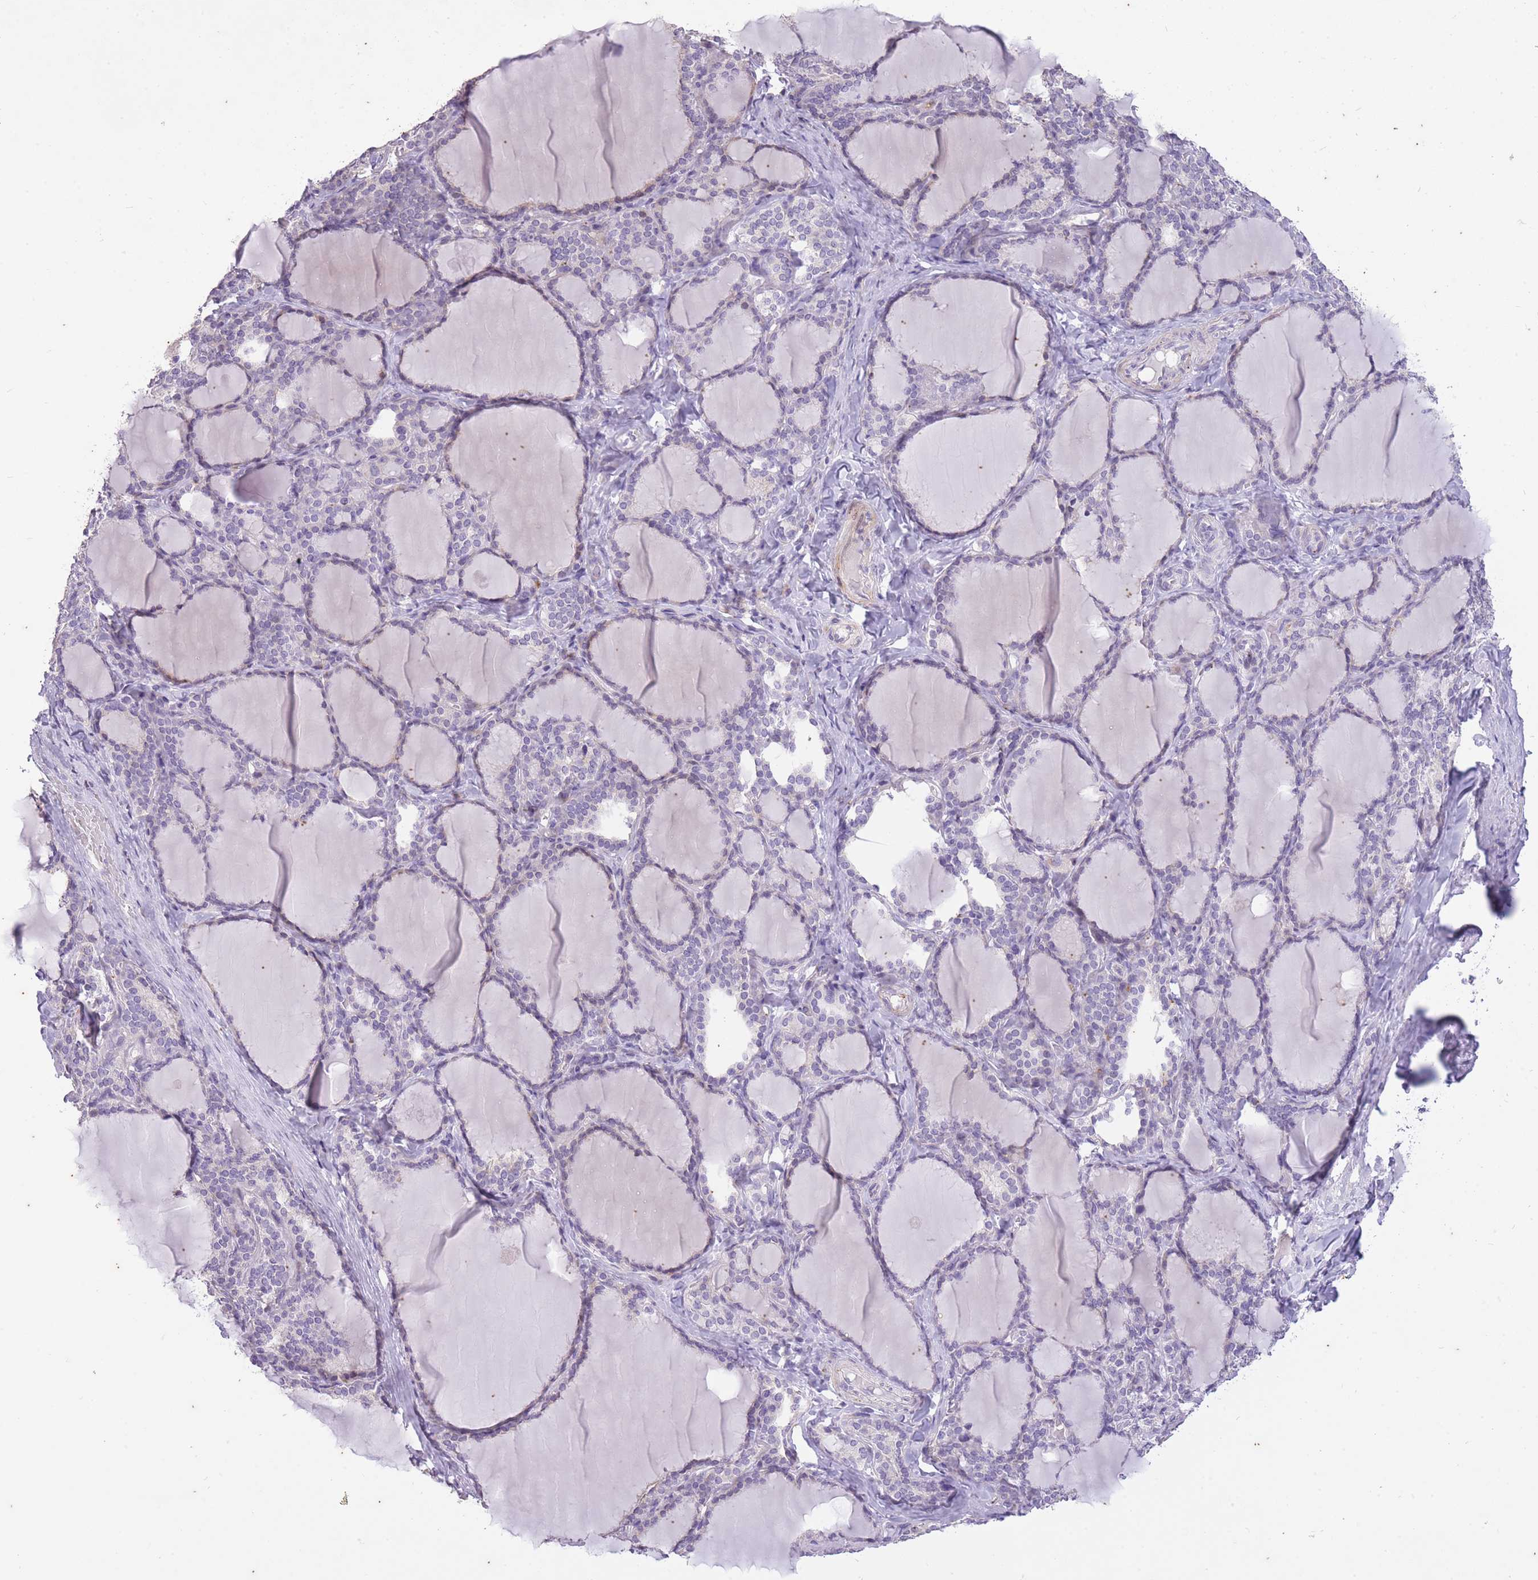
{"staining": {"intensity": "negative", "quantity": "none", "location": "none"}, "tissue": "thyroid gland", "cell_type": "Glandular cells", "image_type": "normal", "snomed": [{"axis": "morphology", "description": "Normal tissue, NOS"}, {"axis": "topography", "description": "Thyroid gland"}], "caption": "Glandular cells show no significant staining in normal thyroid gland.", "gene": "CNTNAP3B", "patient": {"sex": "female", "age": 31}}